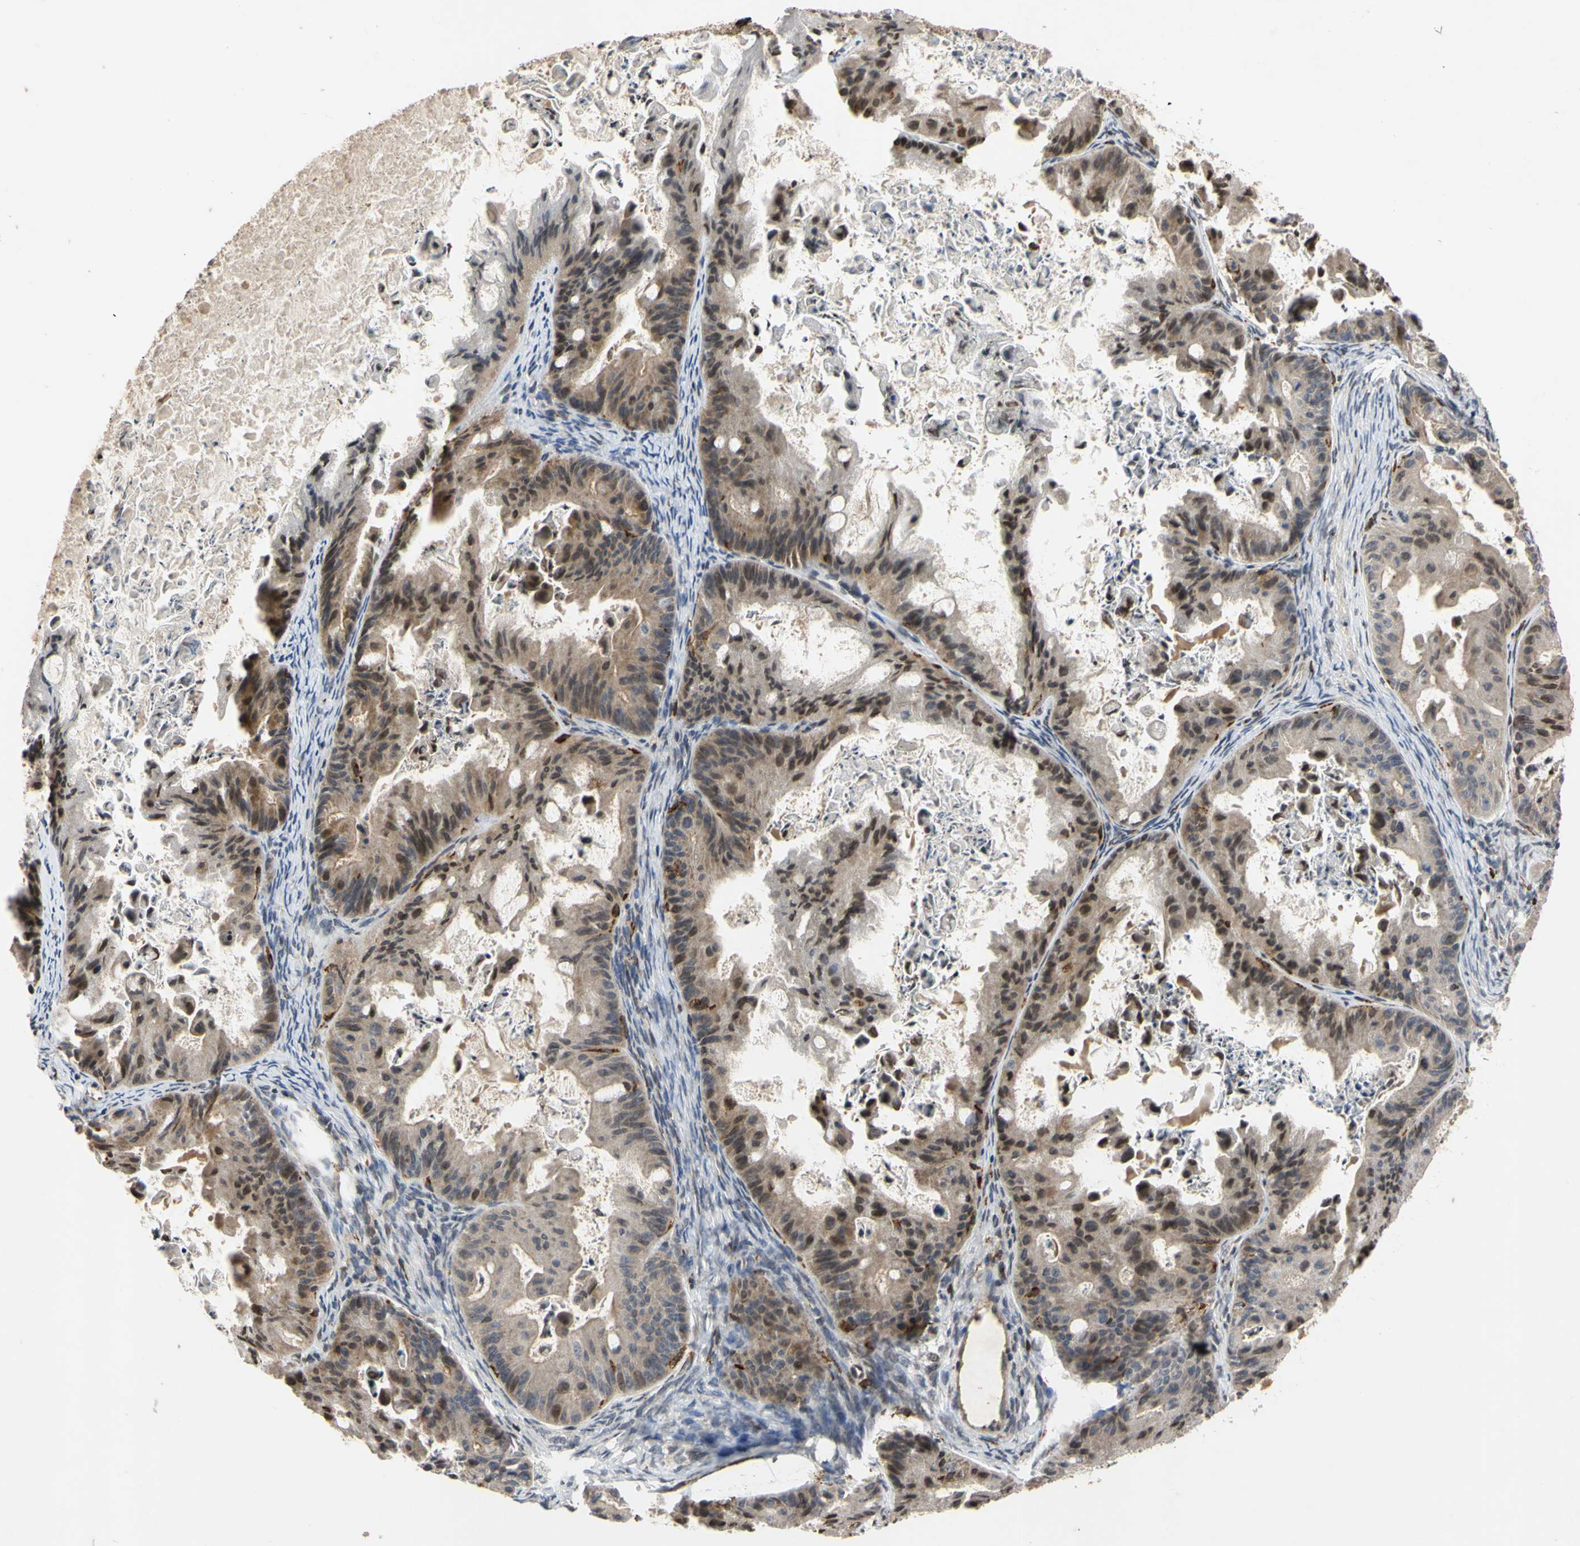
{"staining": {"intensity": "weak", "quantity": "25%-75%", "location": "cytoplasmic/membranous,nuclear"}, "tissue": "ovarian cancer", "cell_type": "Tumor cells", "image_type": "cancer", "snomed": [{"axis": "morphology", "description": "Cystadenocarcinoma, mucinous, NOS"}, {"axis": "topography", "description": "Ovary"}], "caption": "Ovarian cancer (mucinous cystadenocarcinoma) tissue shows weak cytoplasmic/membranous and nuclear expression in approximately 25%-75% of tumor cells", "gene": "PLXNA2", "patient": {"sex": "female", "age": 37}}